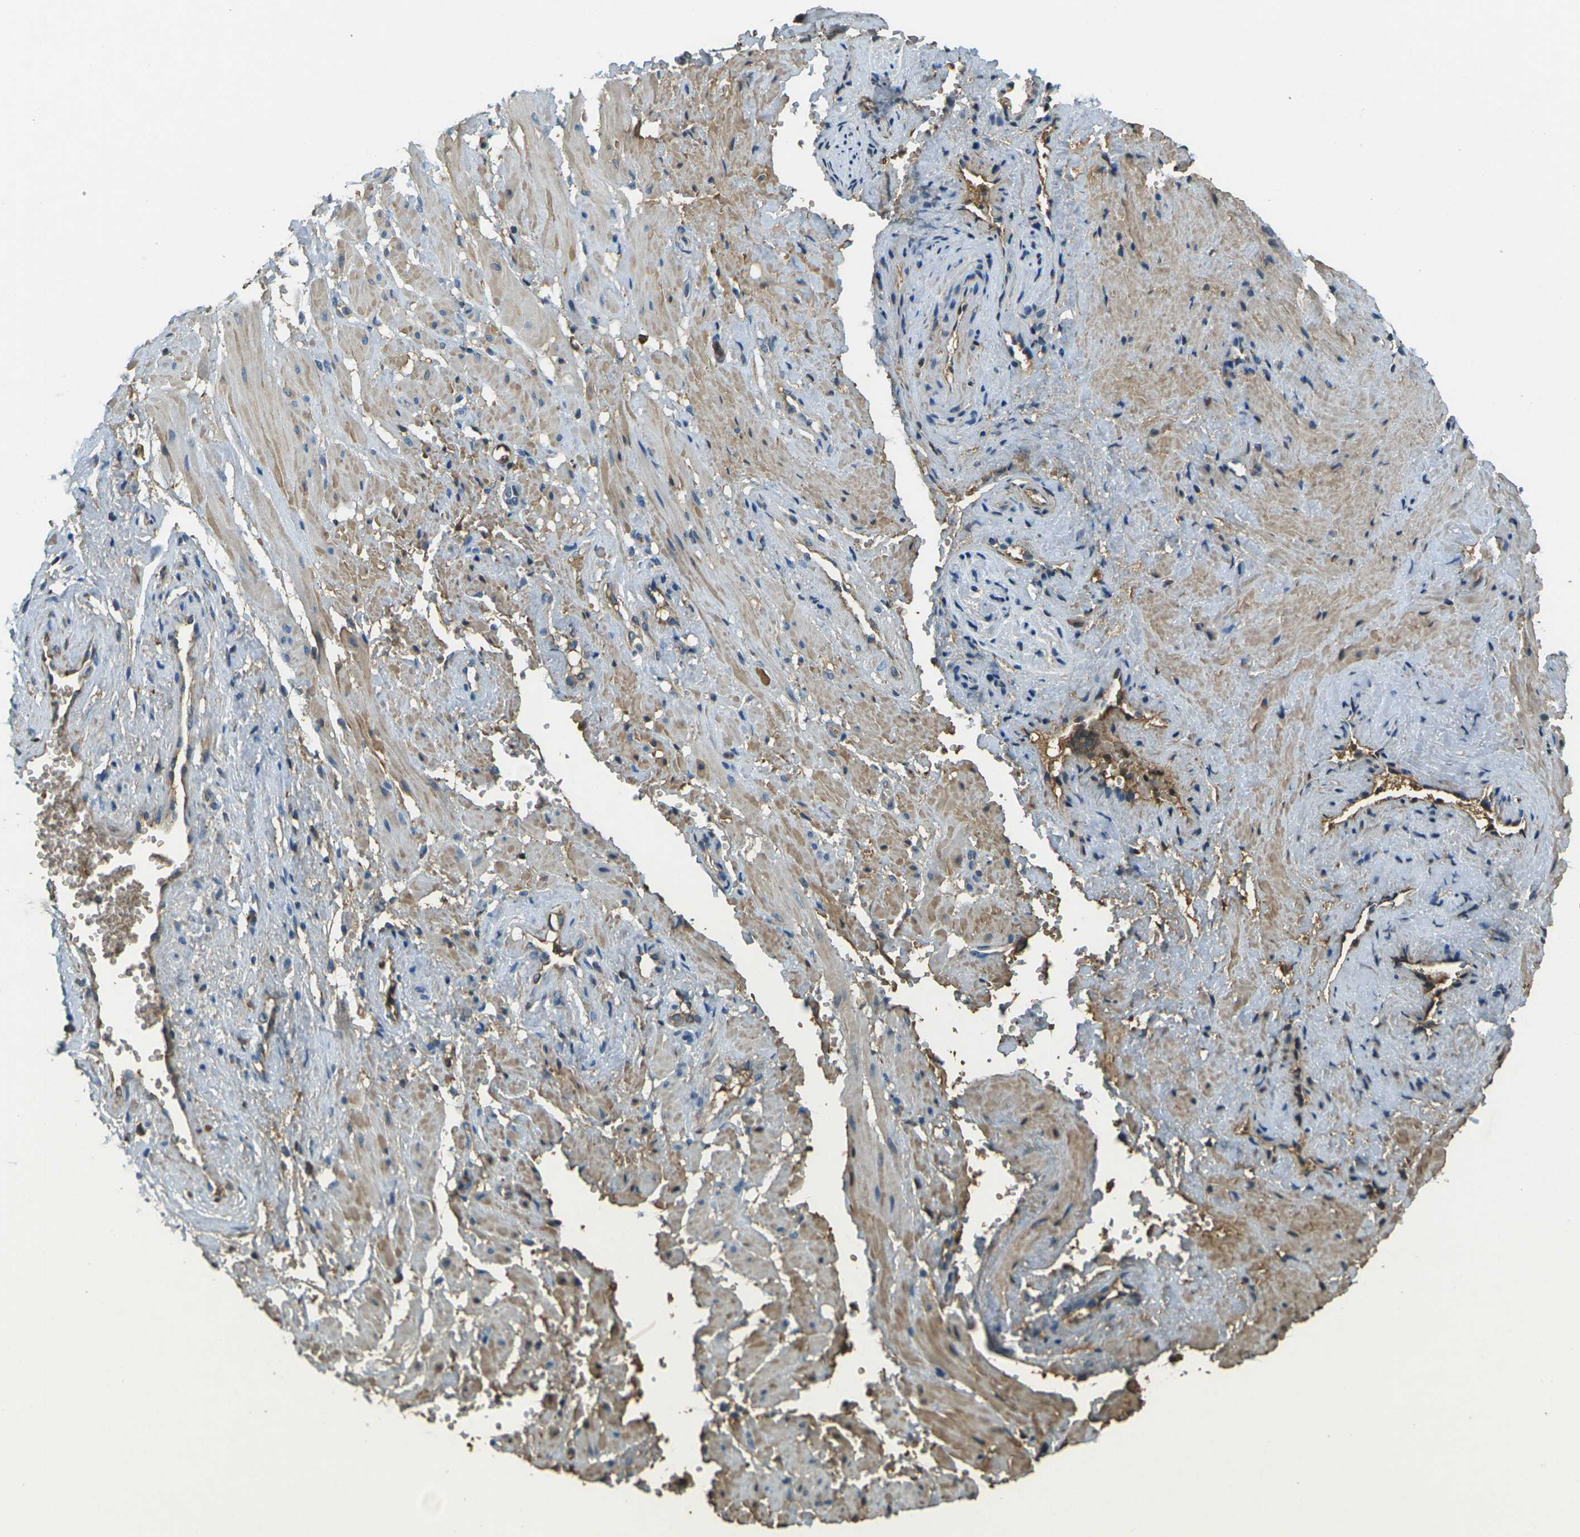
{"staining": {"intensity": "weak", "quantity": "<25%", "location": "cytoplasmic/membranous"}, "tissue": "vagina", "cell_type": "Squamous epithelial cells", "image_type": "normal", "snomed": [{"axis": "morphology", "description": "Normal tissue, NOS"}, {"axis": "topography", "description": "Vagina"}], "caption": "A high-resolution histopathology image shows IHC staining of benign vagina, which demonstrates no significant staining in squamous epithelial cells.", "gene": "HBB", "patient": {"sex": "female", "age": 34}}